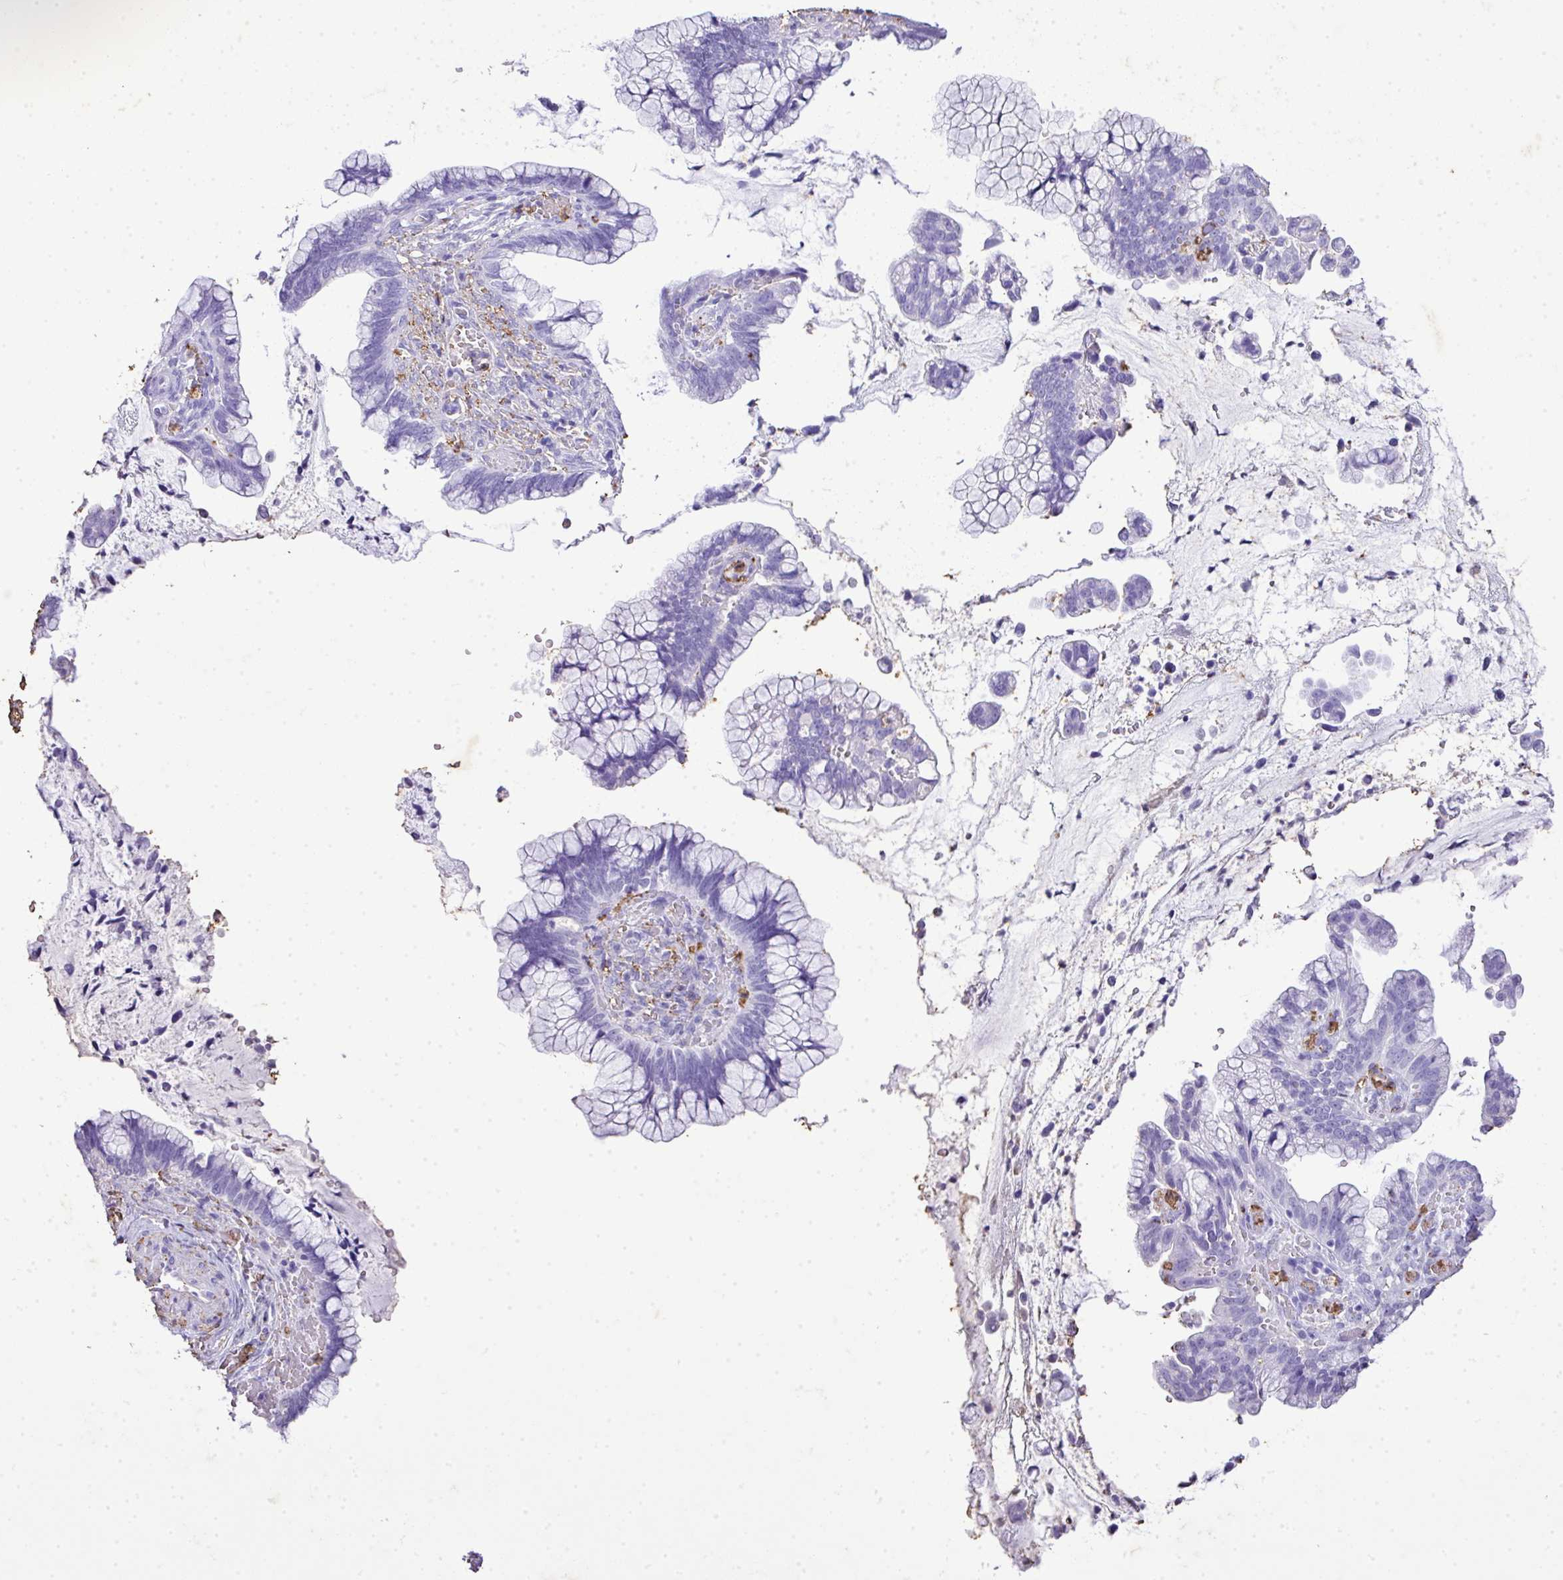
{"staining": {"intensity": "negative", "quantity": "none", "location": "none"}, "tissue": "cervical cancer", "cell_type": "Tumor cells", "image_type": "cancer", "snomed": [{"axis": "morphology", "description": "Adenocarcinoma, NOS"}, {"axis": "topography", "description": "Cervix"}], "caption": "Tumor cells are negative for protein expression in human cervical cancer (adenocarcinoma).", "gene": "KCNJ11", "patient": {"sex": "female", "age": 44}}